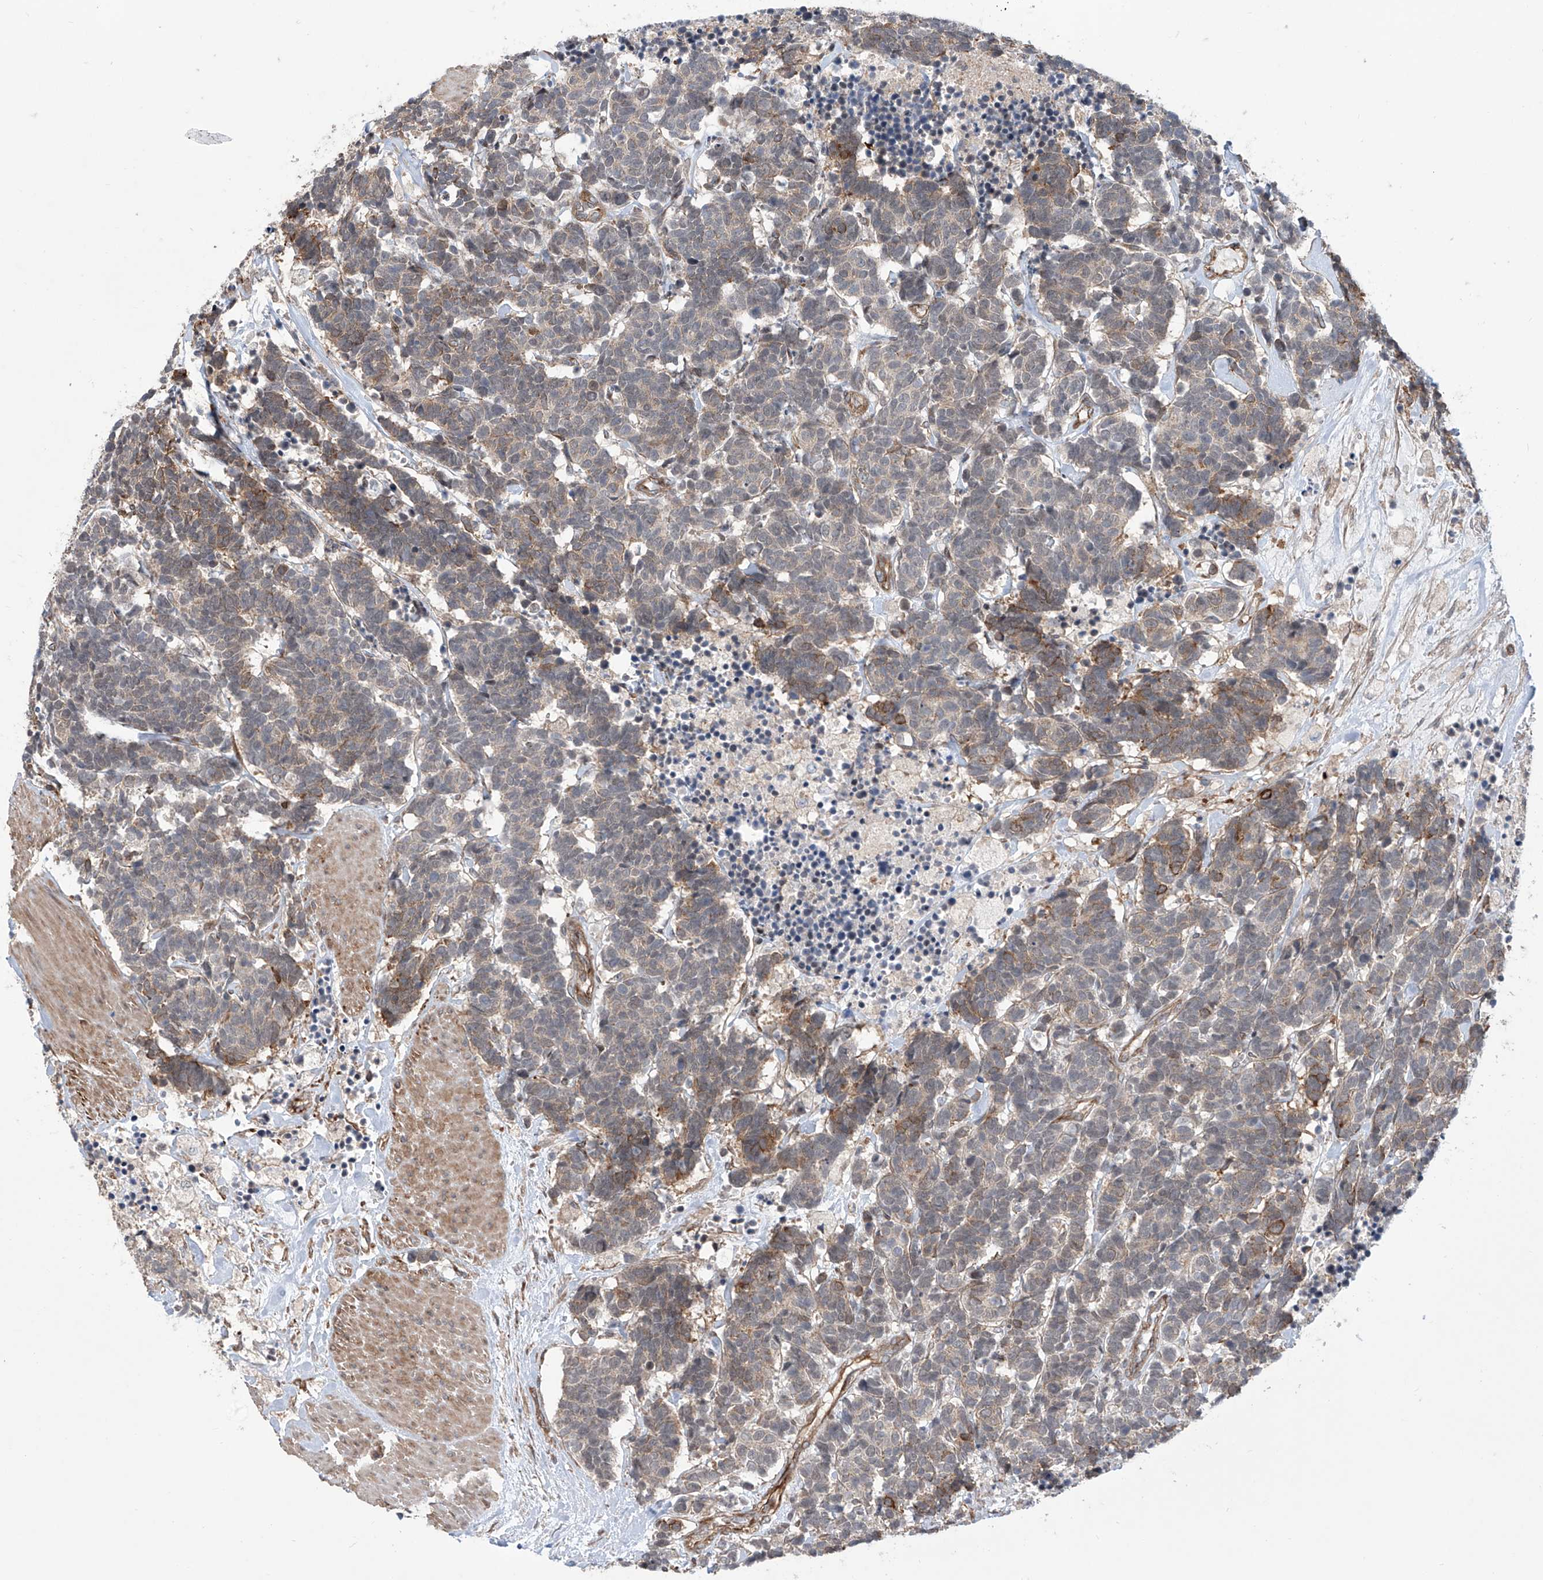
{"staining": {"intensity": "weak", "quantity": "<25%", "location": "cytoplasmic/membranous"}, "tissue": "carcinoid", "cell_type": "Tumor cells", "image_type": "cancer", "snomed": [{"axis": "morphology", "description": "Carcinoma, NOS"}, {"axis": "morphology", "description": "Carcinoid, malignant, NOS"}, {"axis": "topography", "description": "Urinary bladder"}], "caption": "Photomicrograph shows no protein positivity in tumor cells of carcinoid tissue. (Stains: DAB (3,3'-diaminobenzidine) IHC with hematoxylin counter stain, Microscopy: brightfield microscopy at high magnification).", "gene": "APAF1", "patient": {"sex": "male", "age": 57}}